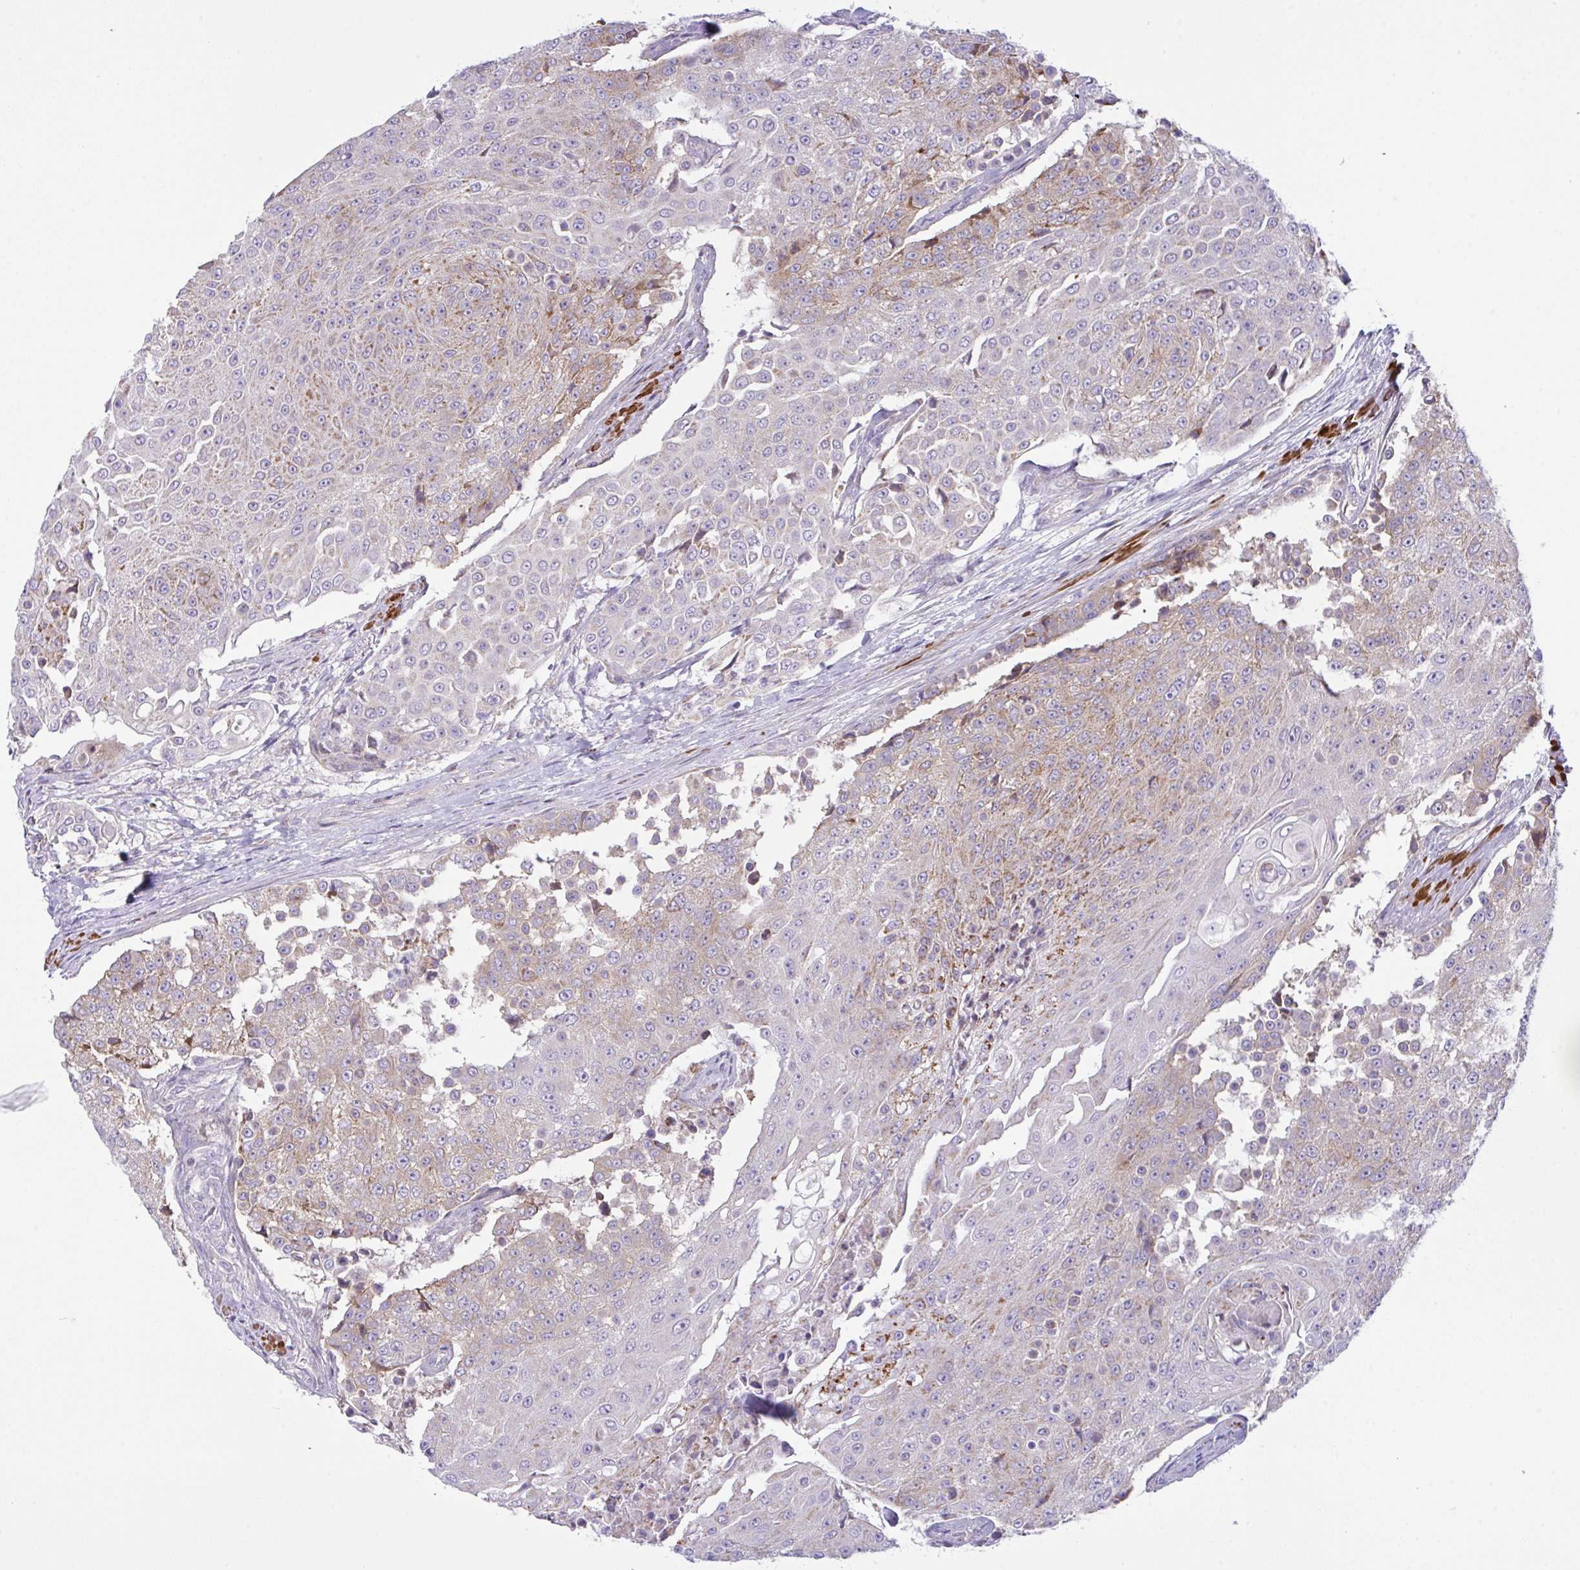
{"staining": {"intensity": "moderate", "quantity": "25%-75%", "location": "cytoplasmic/membranous"}, "tissue": "urothelial cancer", "cell_type": "Tumor cells", "image_type": "cancer", "snomed": [{"axis": "morphology", "description": "Urothelial carcinoma, High grade"}, {"axis": "topography", "description": "Urinary bladder"}], "caption": "Immunohistochemical staining of human urothelial carcinoma (high-grade) reveals medium levels of moderate cytoplasmic/membranous protein staining in about 25%-75% of tumor cells.", "gene": "CHDH", "patient": {"sex": "female", "age": 63}}